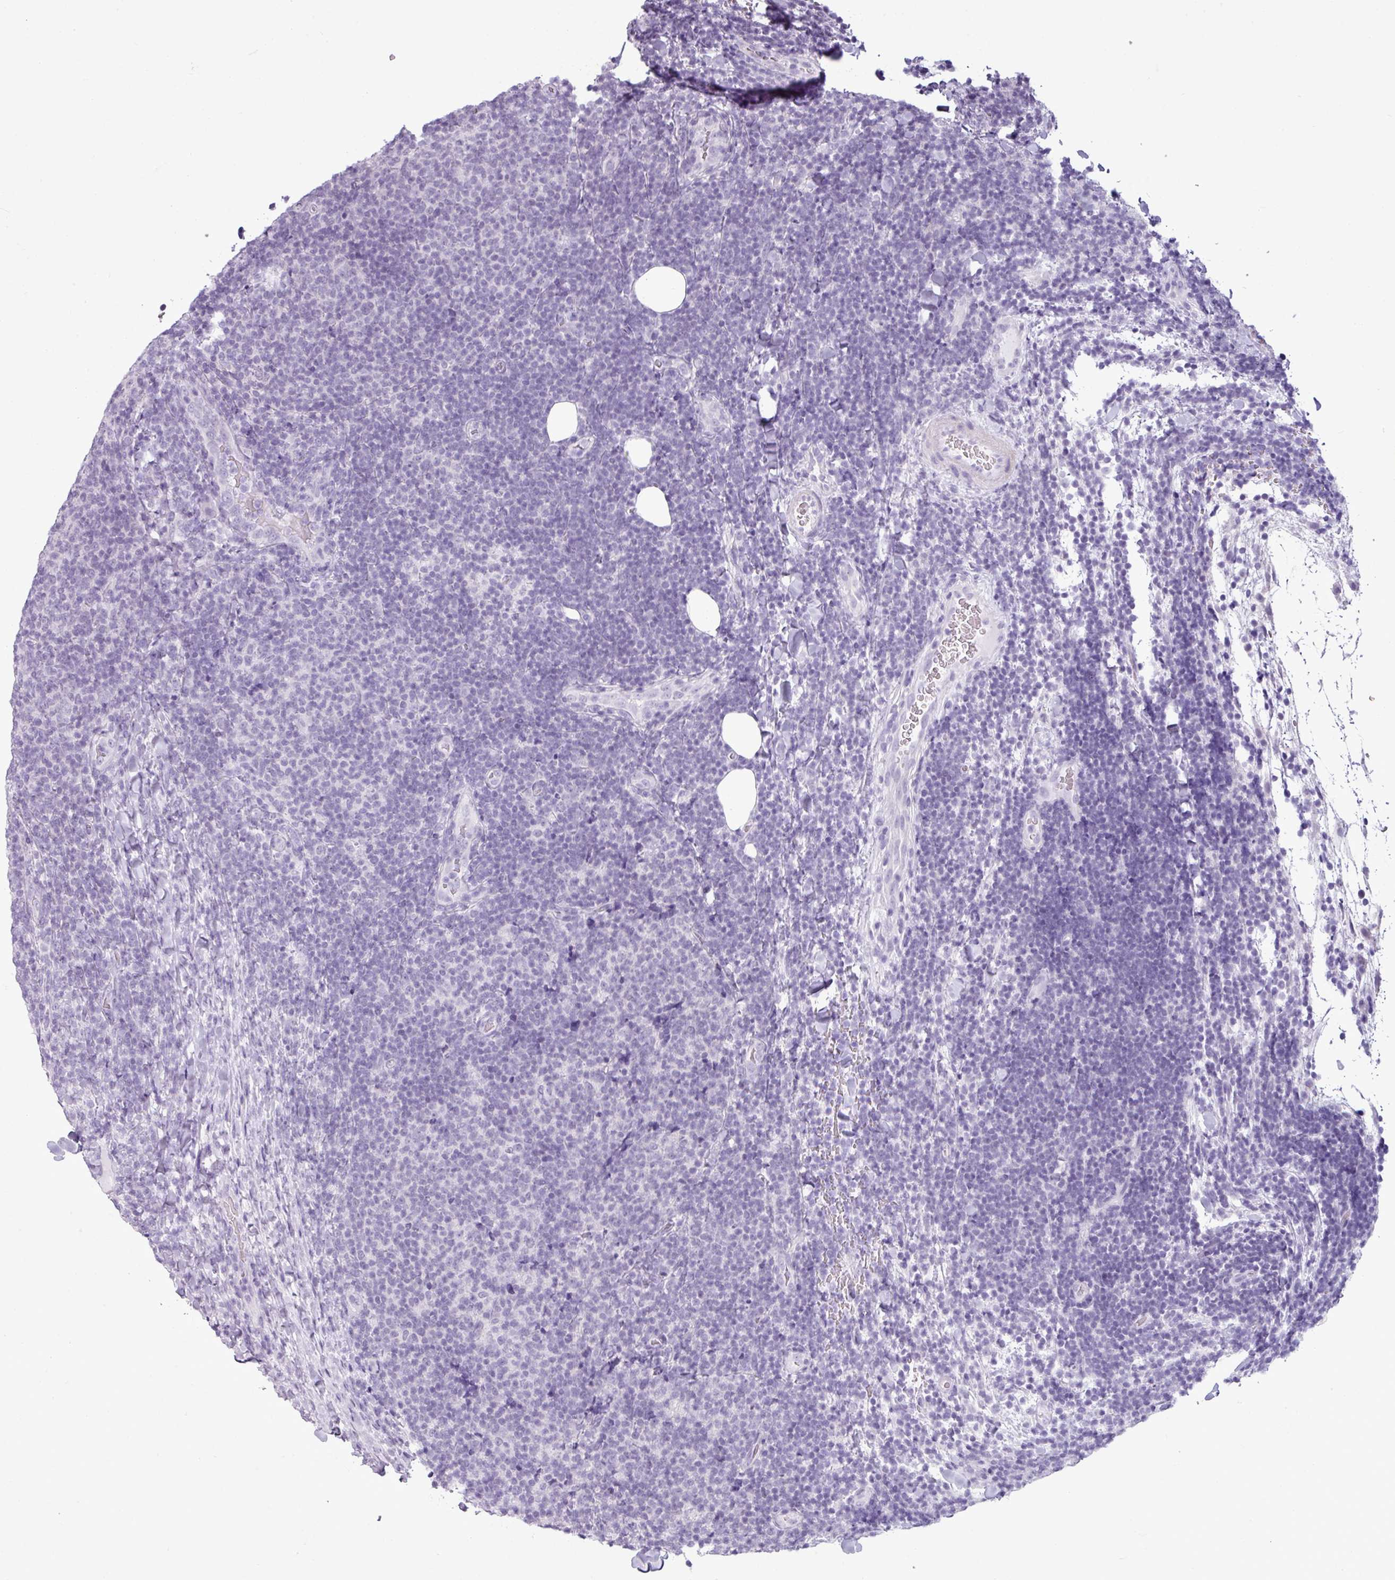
{"staining": {"intensity": "negative", "quantity": "none", "location": "none"}, "tissue": "lymphoma", "cell_type": "Tumor cells", "image_type": "cancer", "snomed": [{"axis": "morphology", "description": "Malignant lymphoma, non-Hodgkin's type, Low grade"}, {"axis": "topography", "description": "Lymph node"}], "caption": "High magnification brightfield microscopy of low-grade malignant lymphoma, non-Hodgkin's type stained with DAB (brown) and counterstained with hematoxylin (blue): tumor cells show no significant expression. Nuclei are stained in blue.", "gene": "AMY2A", "patient": {"sex": "male", "age": 66}}